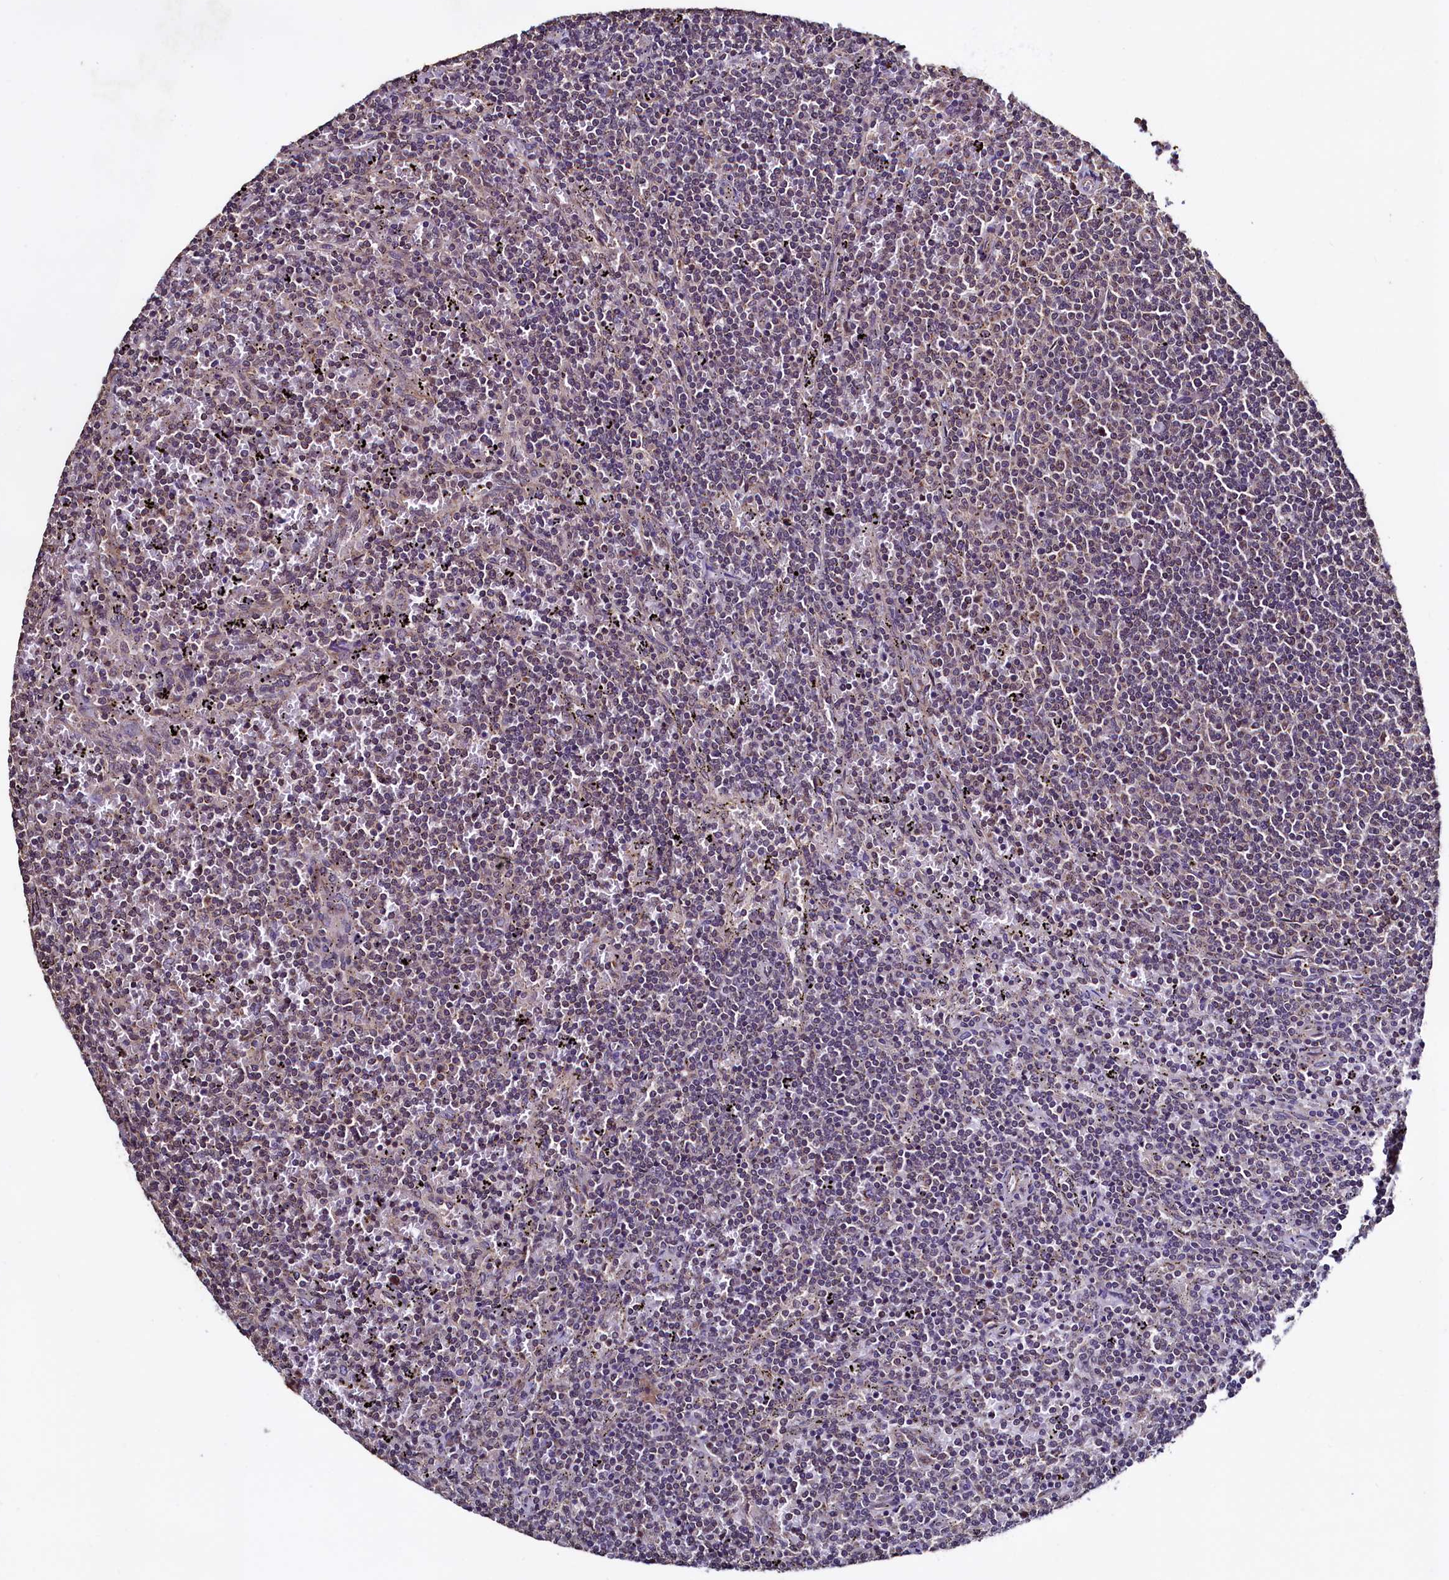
{"staining": {"intensity": "negative", "quantity": "none", "location": "none"}, "tissue": "lymphoma", "cell_type": "Tumor cells", "image_type": "cancer", "snomed": [{"axis": "morphology", "description": "Malignant lymphoma, non-Hodgkin's type, Low grade"}, {"axis": "topography", "description": "Spleen"}], "caption": "Tumor cells are negative for brown protein staining in lymphoma. (DAB (3,3'-diaminobenzidine) immunohistochemistry (IHC), high magnification).", "gene": "RBFA", "patient": {"sex": "female", "age": 50}}